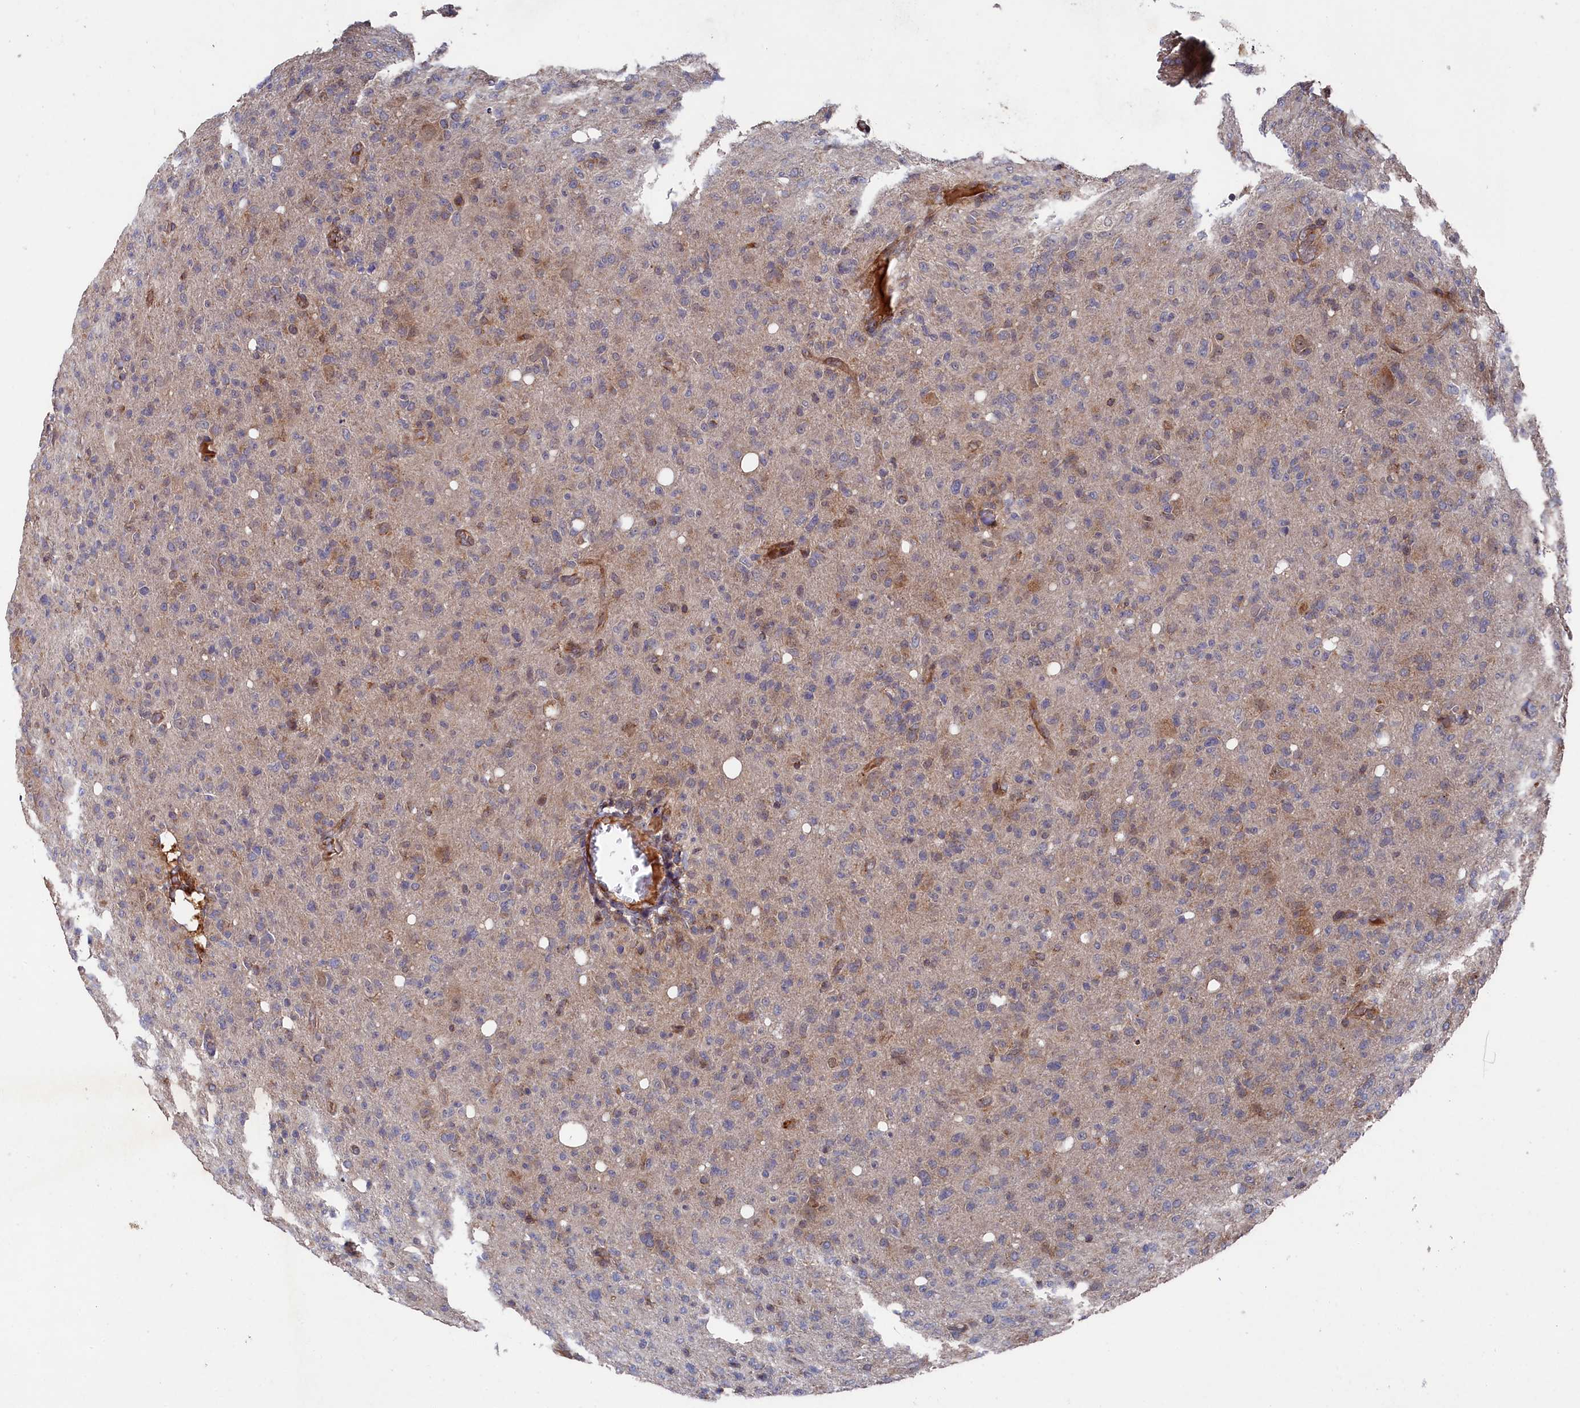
{"staining": {"intensity": "moderate", "quantity": "<25%", "location": "cytoplasmic/membranous"}, "tissue": "glioma", "cell_type": "Tumor cells", "image_type": "cancer", "snomed": [{"axis": "morphology", "description": "Glioma, malignant, High grade"}, {"axis": "topography", "description": "Brain"}], "caption": "Immunohistochemistry (IHC) of human malignant glioma (high-grade) shows low levels of moderate cytoplasmic/membranous expression in approximately <25% of tumor cells. (Brightfield microscopy of DAB IHC at high magnification).", "gene": "SUPV3L1", "patient": {"sex": "female", "age": 57}}